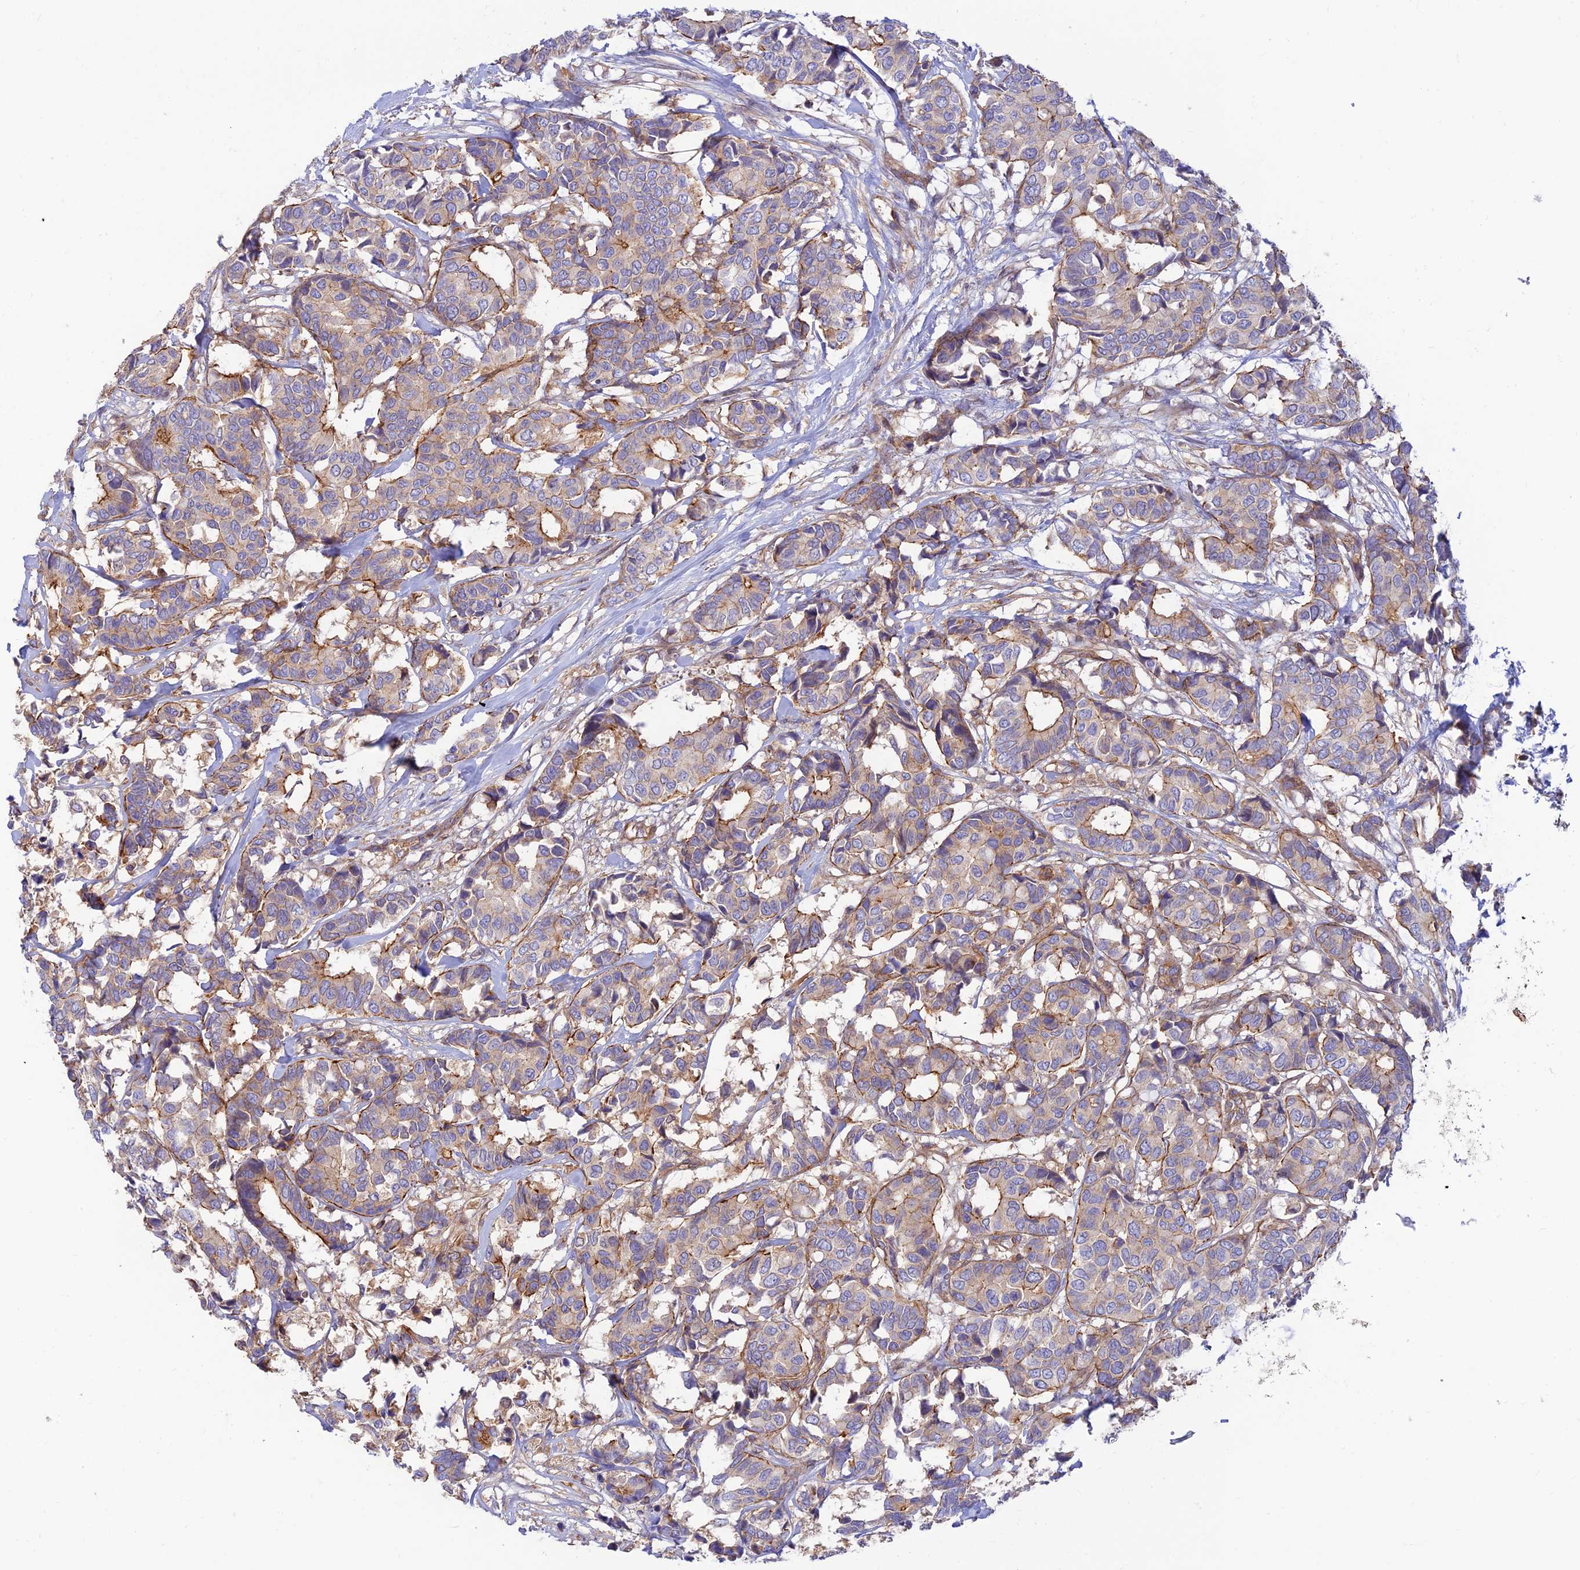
{"staining": {"intensity": "moderate", "quantity": "<25%", "location": "cytoplasmic/membranous"}, "tissue": "breast cancer", "cell_type": "Tumor cells", "image_type": "cancer", "snomed": [{"axis": "morphology", "description": "Normal tissue, NOS"}, {"axis": "morphology", "description": "Duct carcinoma"}, {"axis": "topography", "description": "Breast"}], "caption": "A low amount of moderate cytoplasmic/membranous expression is seen in about <25% of tumor cells in breast cancer tissue.", "gene": "PPP1R12C", "patient": {"sex": "female", "age": 87}}